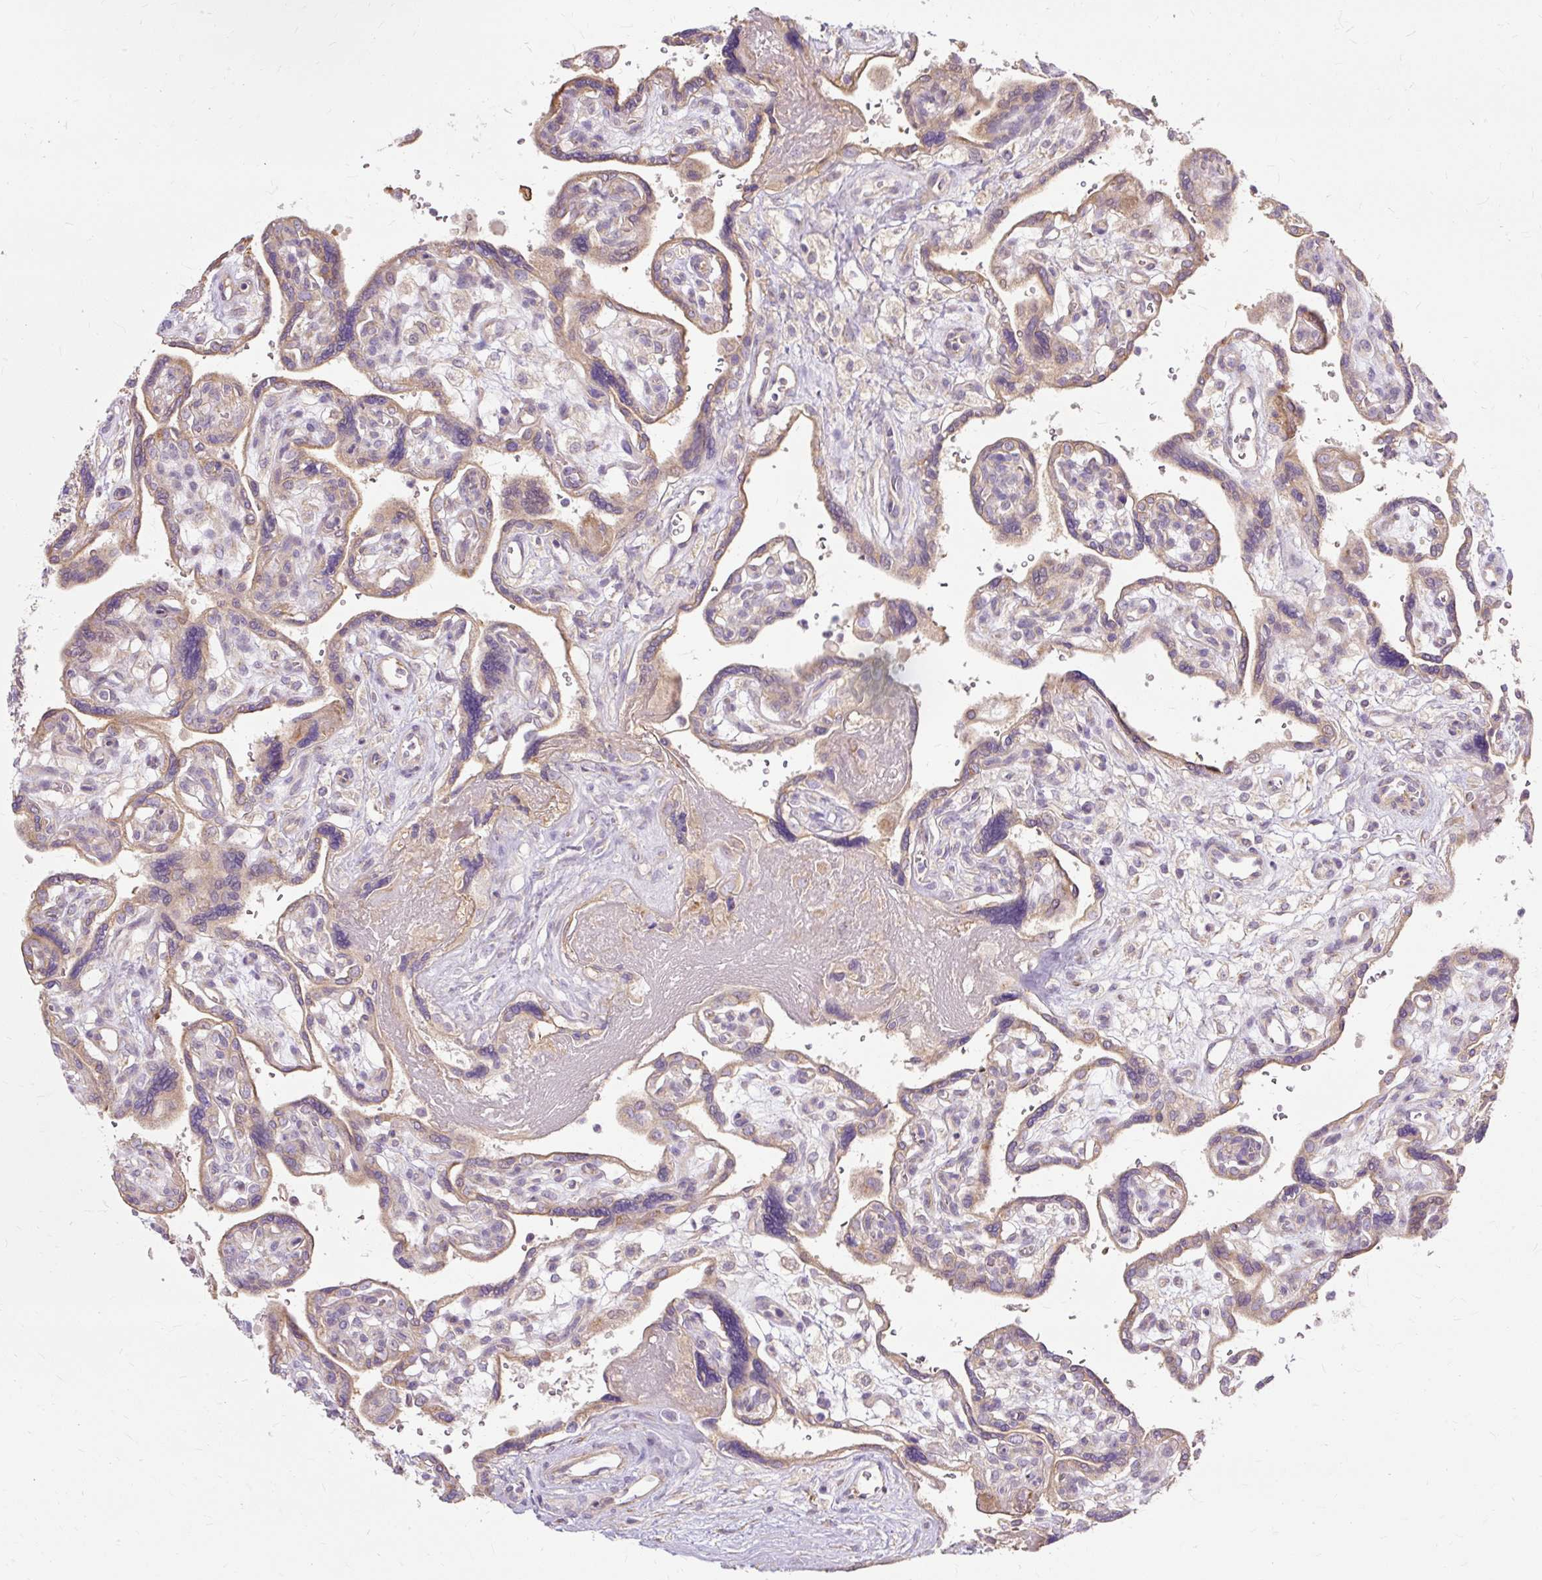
{"staining": {"intensity": "weak", "quantity": "25%-75%", "location": "cytoplasmic/membranous"}, "tissue": "placenta", "cell_type": "Decidual cells", "image_type": "normal", "snomed": [{"axis": "morphology", "description": "Normal tissue, NOS"}, {"axis": "topography", "description": "Placenta"}], "caption": "Protein expression analysis of normal placenta displays weak cytoplasmic/membranous expression in about 25%-75% of decidual cells.", "gene": "TSPAN8", "patient": {"sex": "female", "age": 39}}